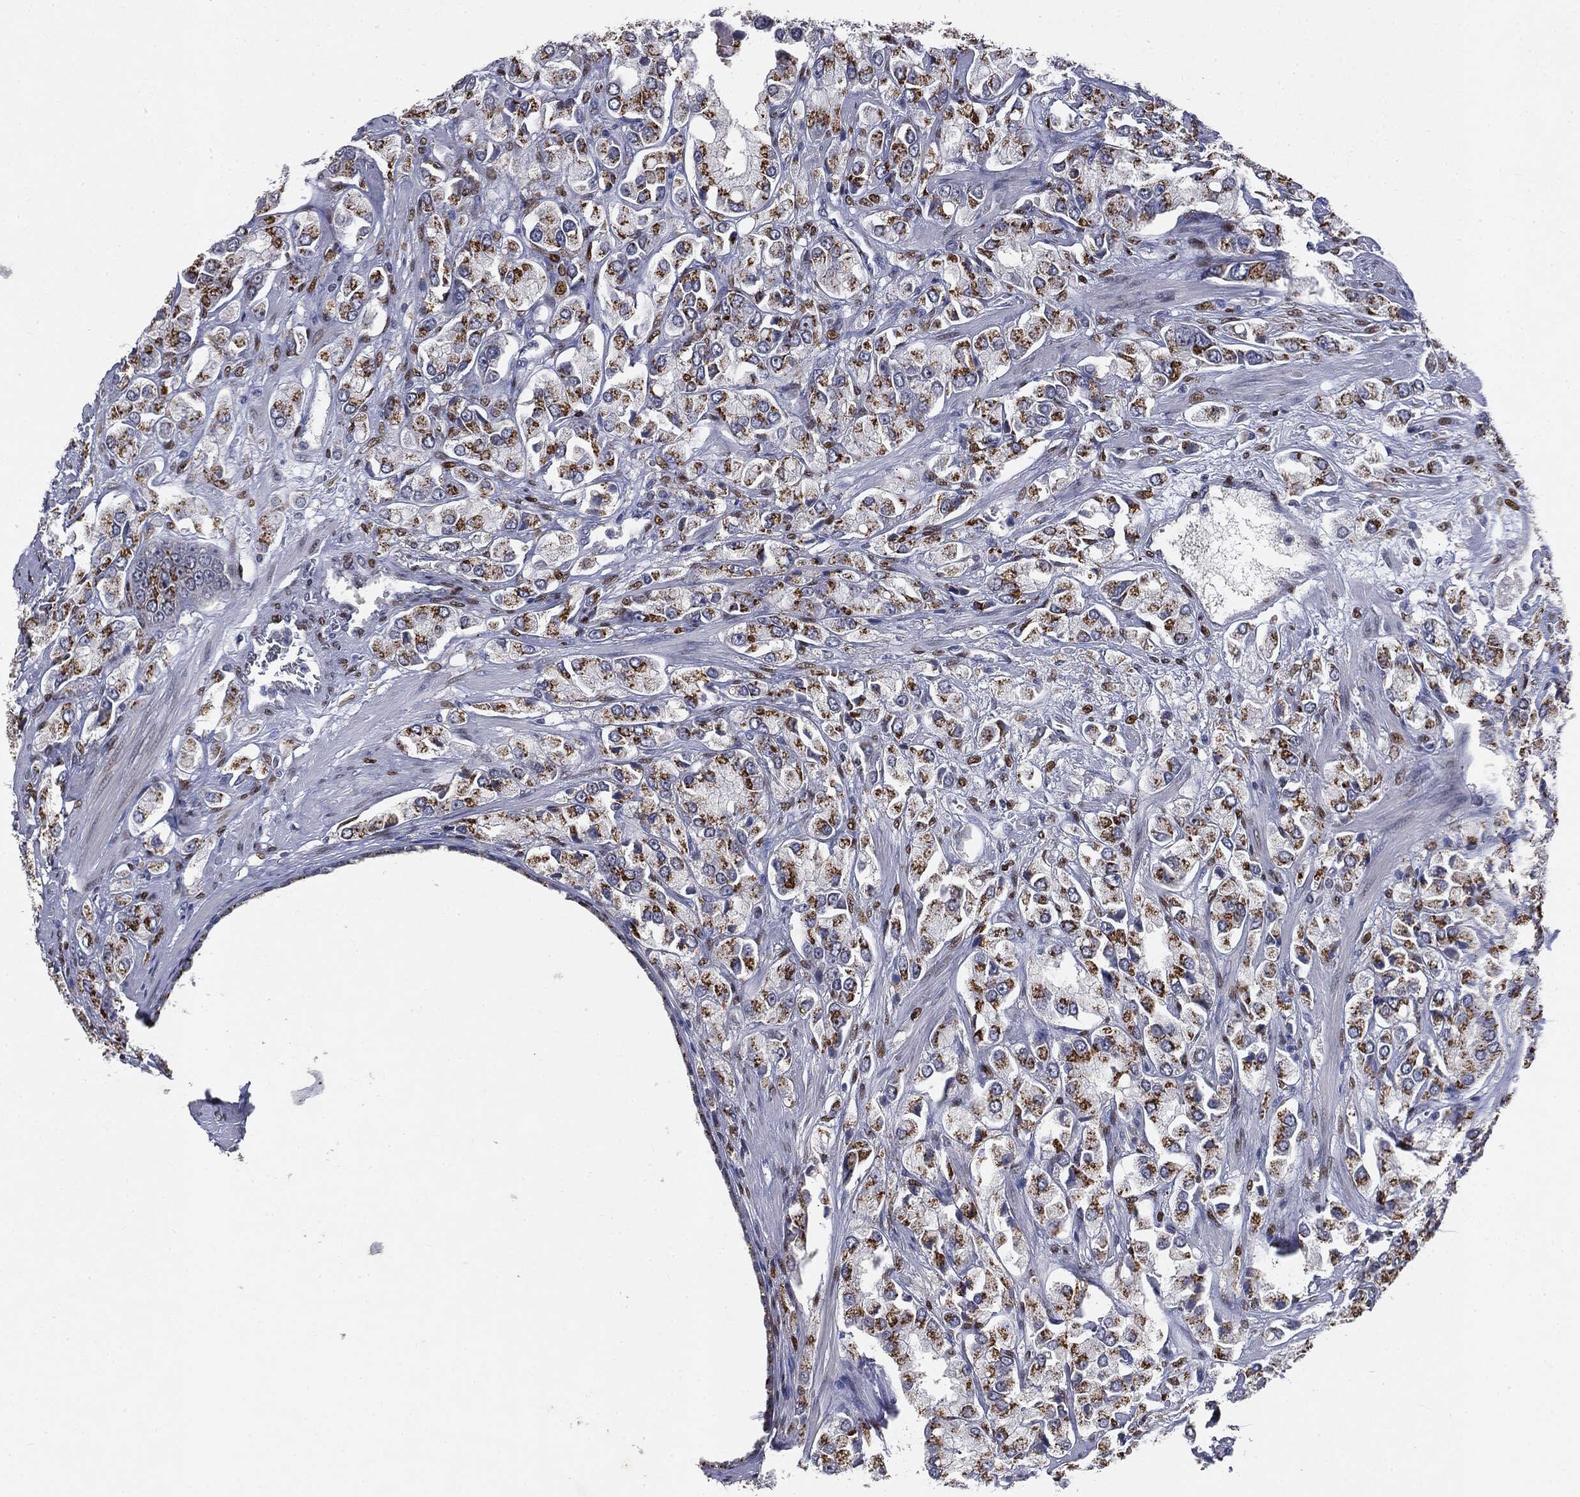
{"staining": {"intensity": "strong", "quantity": ">75%", "location": "cytoplasmic/membranous"}, "tissue": "prostate cancer", "cell_type": "Tumor cells", "image_type": "cancer", "snomed": [{"axis": "morphology", "description": "Adenocarcinoma, NOS"}, {"axis": "topography", "description": "Prostate and seminal vesicle, NOS"}, {"axis": "topography", "description": "Prostate"}], "caption": "Strong cytoplasmic/membranous expression for a protein is present in approximately >75% of tumor cells of adenocarcinoma (prostate) using immunohistochemistry (IHC).", "gene": "CASD1", "patient": {"sex": "male", "age": 64}}